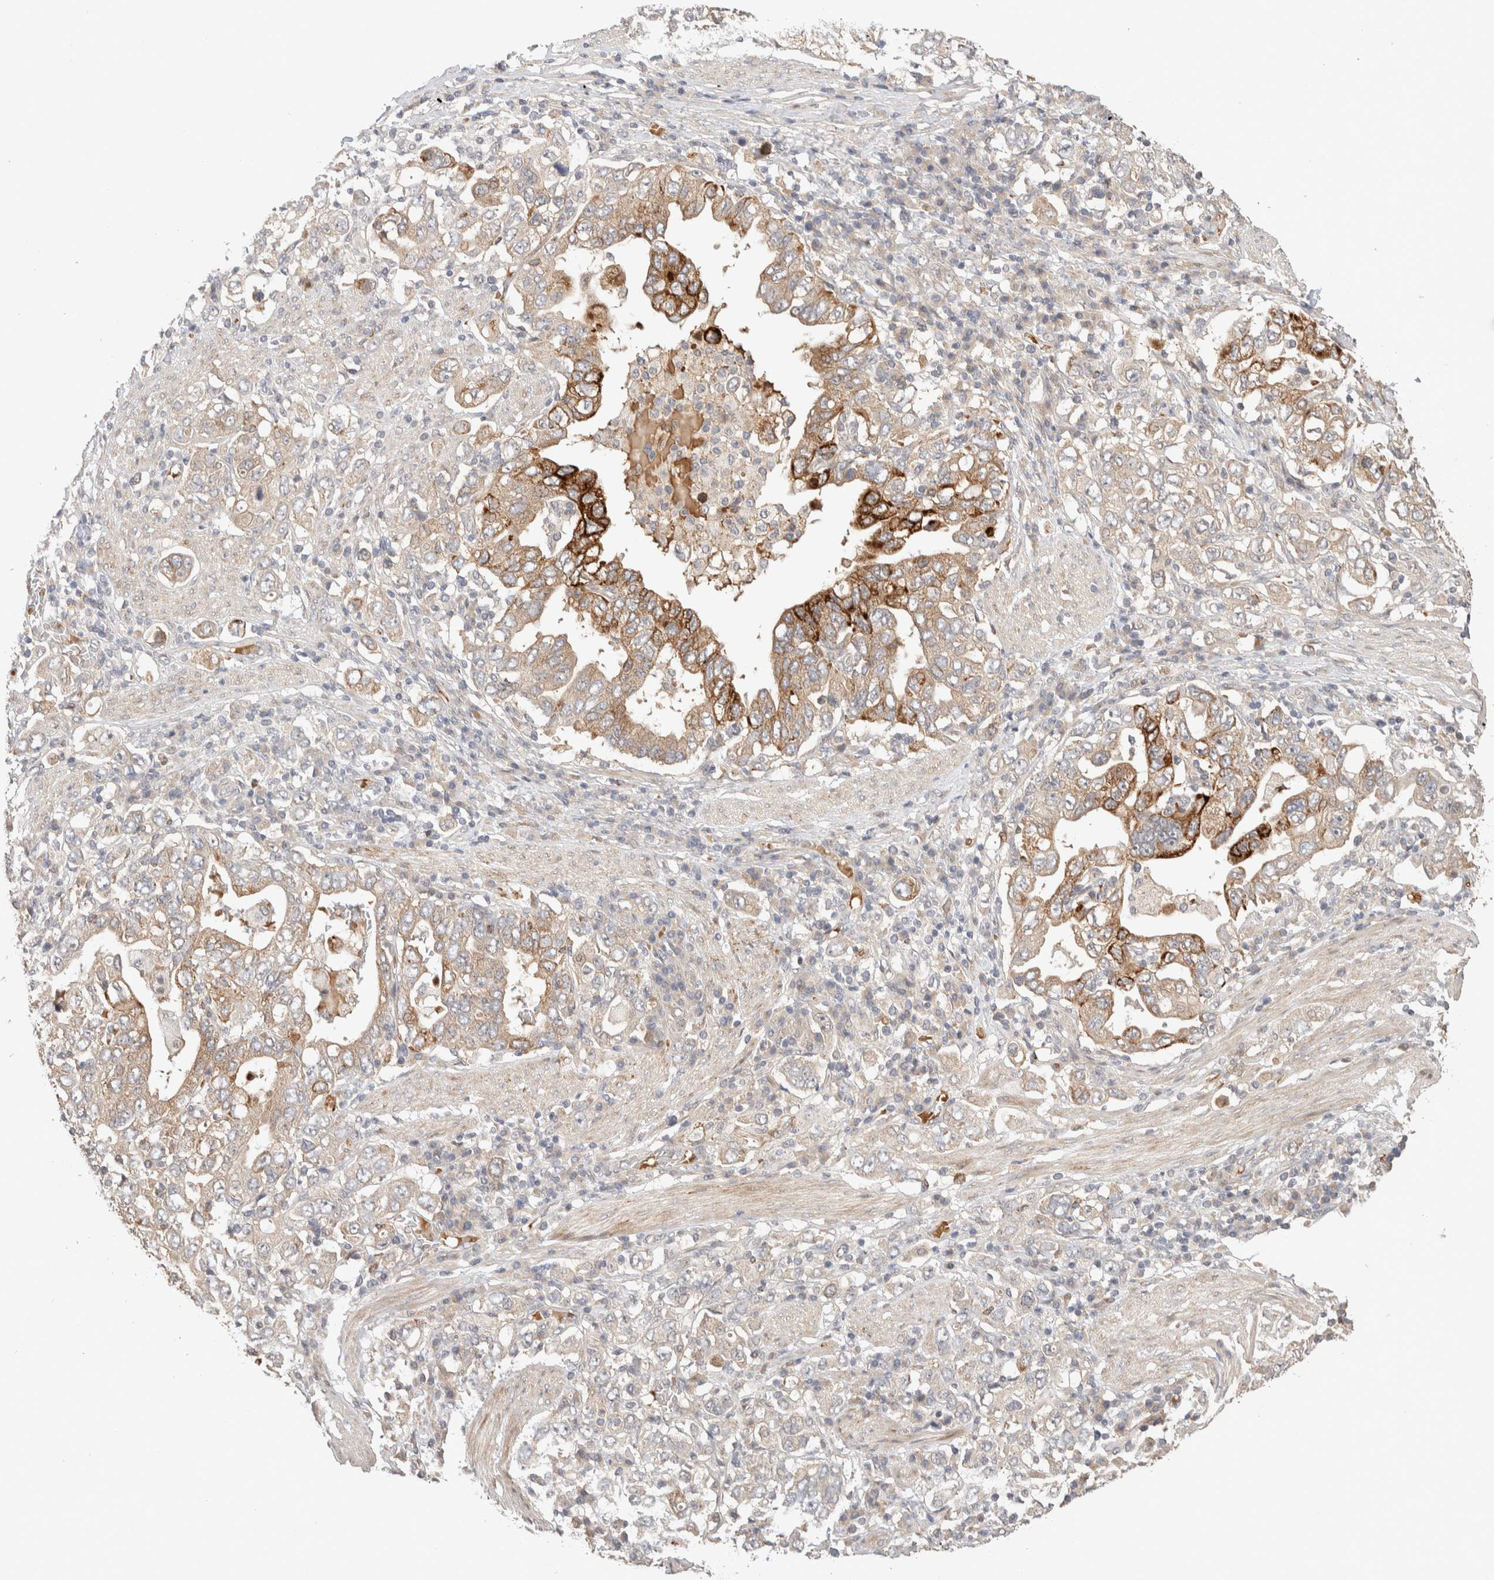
{"staining": {"intensity": "moderate", "quantity": "25%-75%", "location": "cytoplasmic/membranous"}, "tissue": "stomach cancer", "cell_type": "Tumor cells", "image_type": "cancer", "snomed": [{"axis": "morphology", "description": "Adenocarcinoma, NOS"}, {"axis": "topography", "description": "Stomach, upper"}], "caption": "A brown stain labels moderate cytoplasmic/membranous positivity of a protein in human adenocarcinoma (stomach) tumor cells. The staining was performed using DAB (3,3'-diaminobenzidine) to visualize the protein expression in brown, while the nuclei were stained in blue with hematoxylin (Magnification: 20x).", "gene": "CASK", "patient": {"sex": "male", "age": 62}}